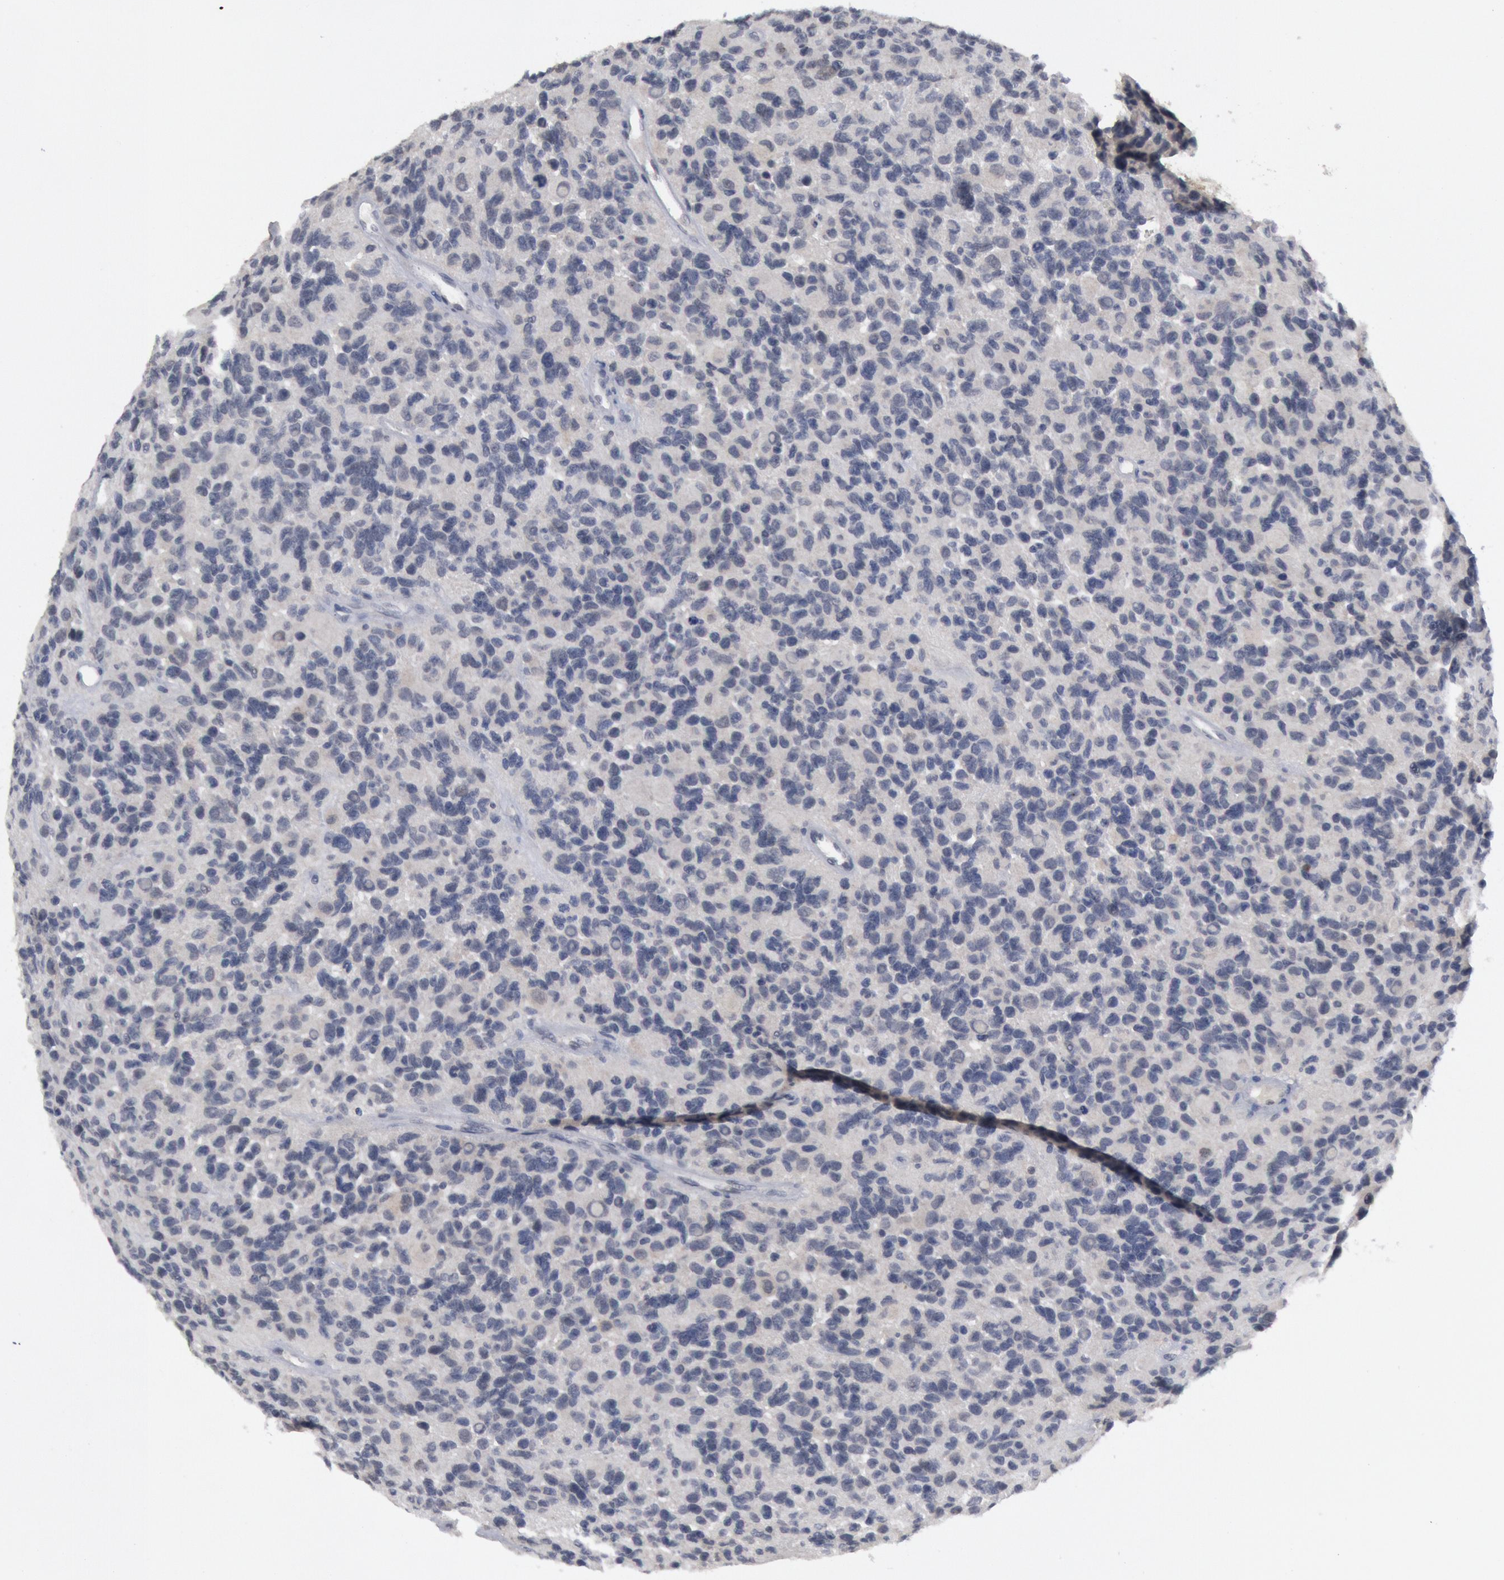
{"staining": {"intensity": "negative", "quantity": "none", "location": "none"}, "tissue": "glioma", "cell_type": "Tumor cells", "image_type": "cancer", "snomed": [{"axis": "morphology", "description": "Glioma, malignant, High grade"}, {"axis": "topography", "description": "Brain"}], "caption": "DAB immunohistochemical staining of human glioma displays no significant staining in tumor cells.", "gene": "FOXO1", "patient": {"sex": "male", "age": 77}}